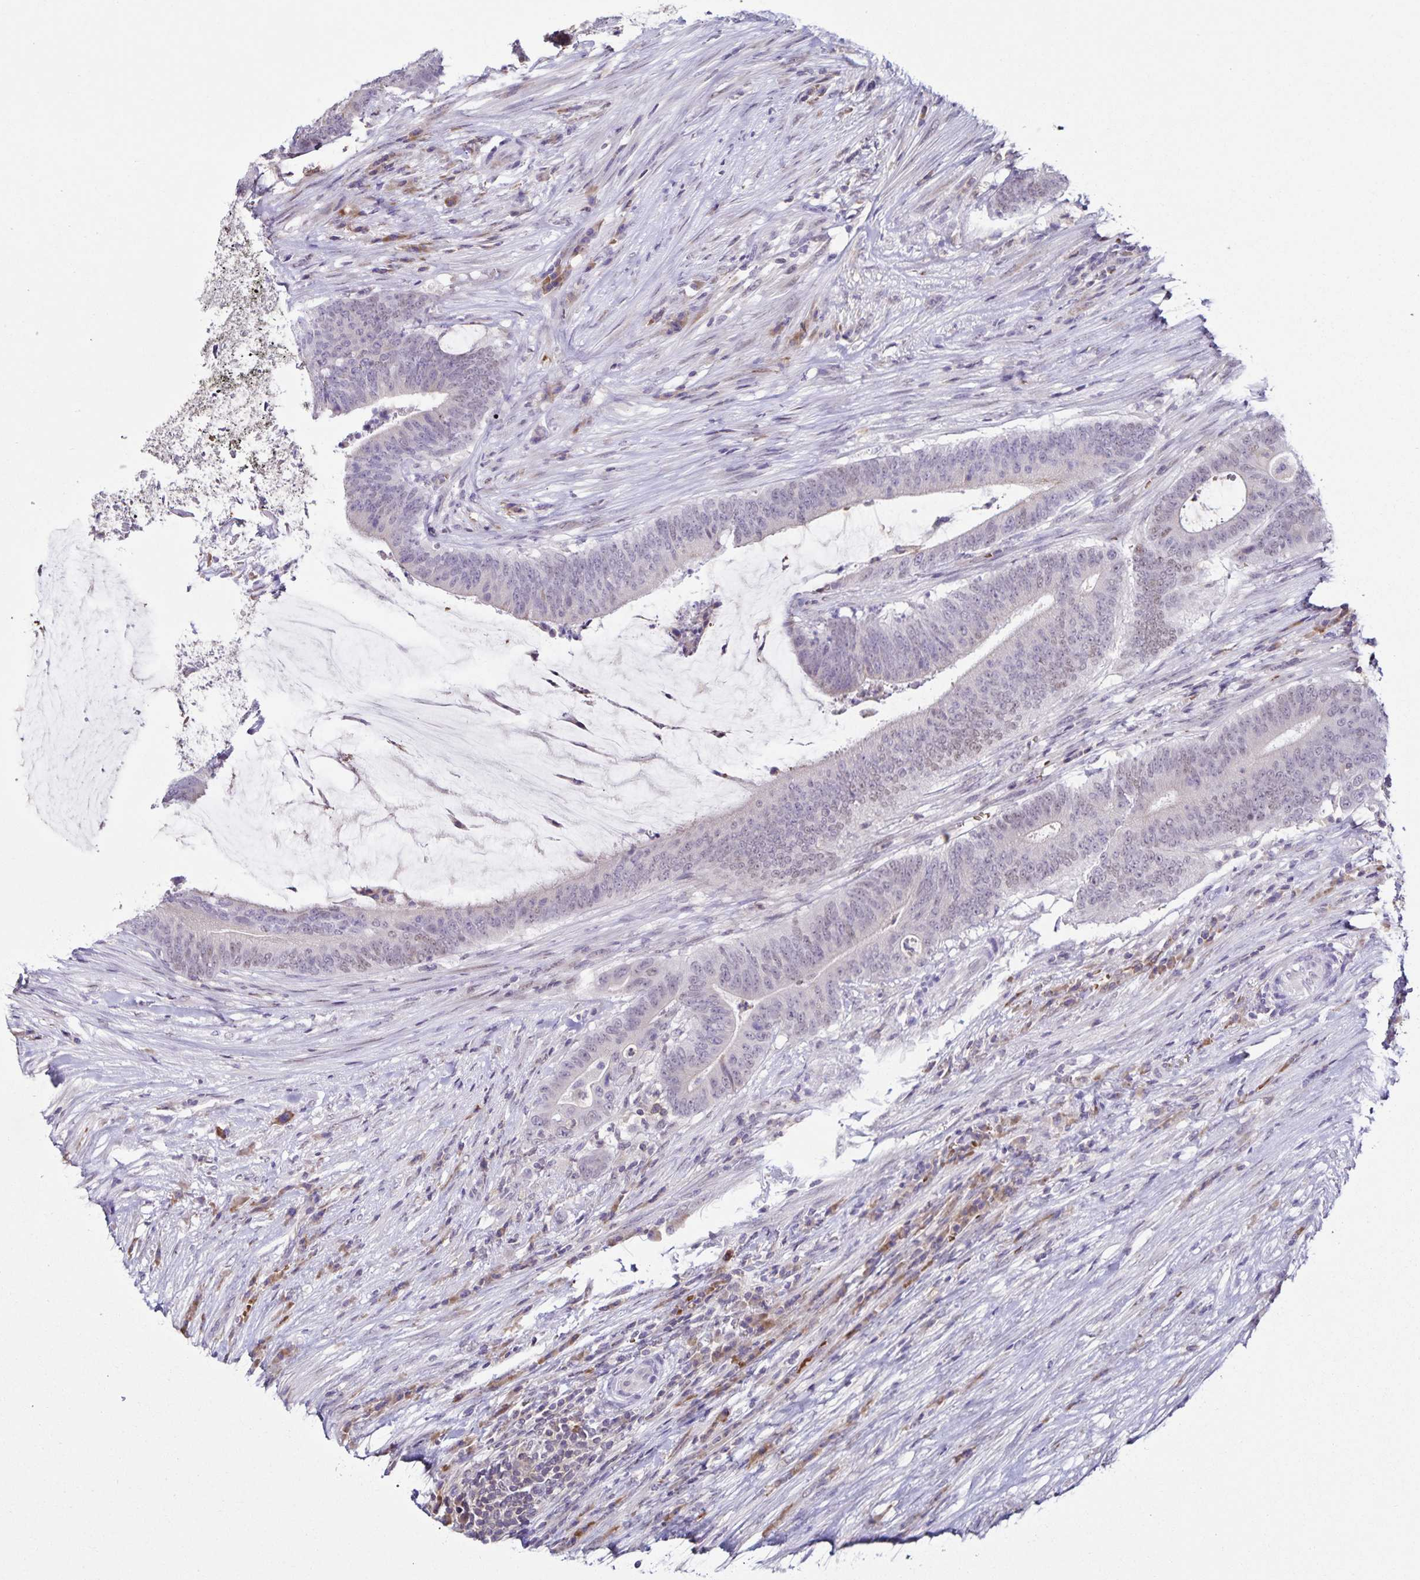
{"staining": {"intensity": "negative", "quantity": "none", "location": "none"}, "tissue": "colorectal cancer", "cell_type": "Tumor cells", "image_type": "cancer", "snomed": [{"axis": "morphology", "description": "Adenocarcinoma, NOS"}, {"axis": "topography", "description": "Colon"}], "caption": "Tumor cells show no significant protein positivity in adenocarcinoma (colorectal). Nuclei are stained in blue.", "gene": "STPG4", "patient": {"sex": "female", "age": 43}}